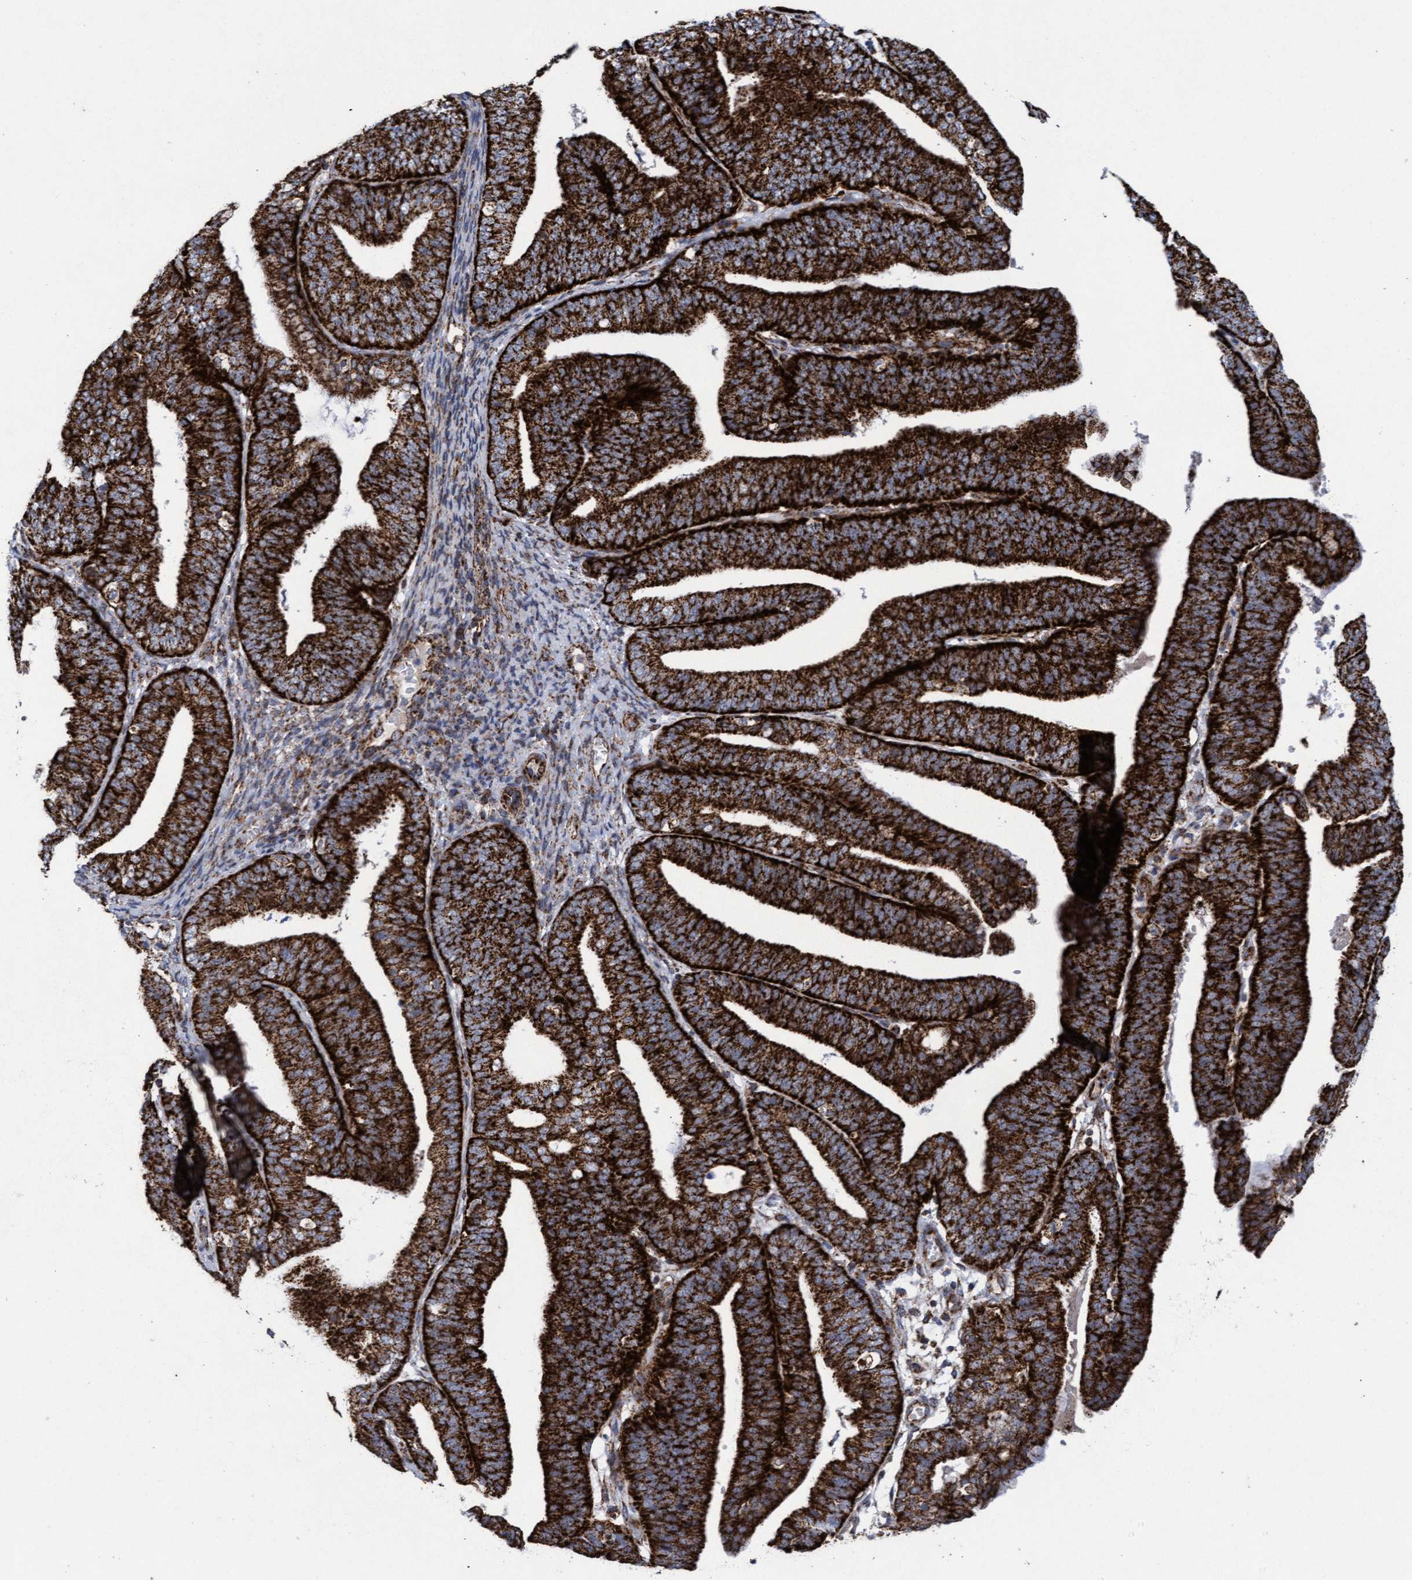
{"staining": {"intensity": "strong", "quantity": ">75%", "location": "cytoplasmic/membranous"}, "tissue": "endometrial cancer", "cell_type": "Tumor cells", "image_type": "cancer", "snomed": [{"axis": "morphology", "description": "Adenocarcinoma, NOS"}, {"axis": "topography", "description": "Endometrium"}], "caption": "Human endometrial cancer stained with a brown dye exhibits strong cytoplasmic/membranous positive positivity in about >75% of tumor cells.", "gene": "MRPL38", "patient": {"sex": "female", "age": 63}}